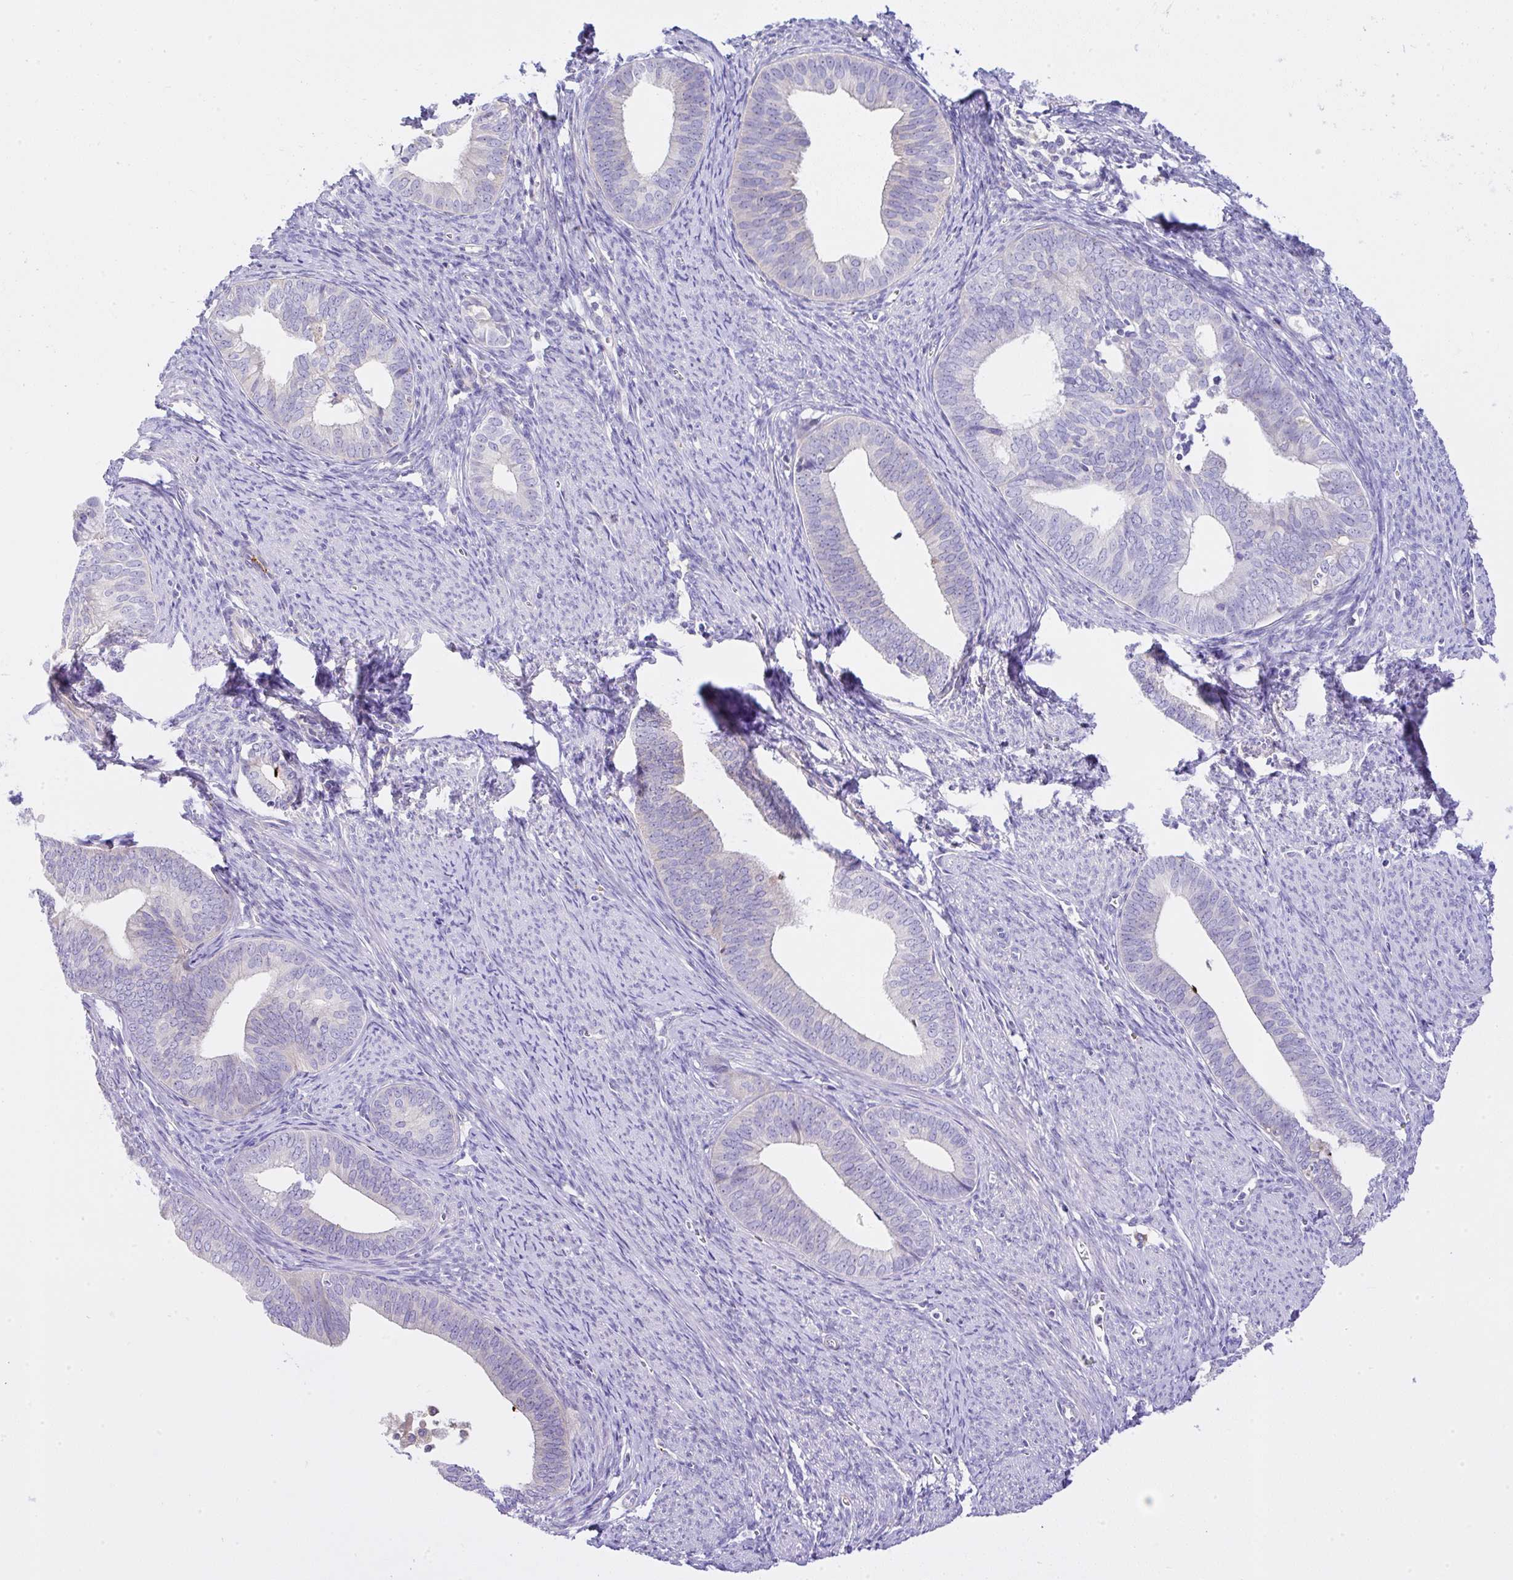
{"staining": {"intensity": "negative", "quantity": "none", "location": "none"}, "tissue": "endometrial cancer", "cell_type": "Tumor cells", "image_type": "cancer", "snomed": [{"axis": "morphology", "description": "Adenocarcinoma, NOS"}, {"axis": "topography", "description": "Endometrium"}], "caption": "The micrograph exhibits no significant expression in tumor cells of endometrial cancer. Nuclei are stained in blue.", "gene": "CCDC142", "patient": {"sex": "female", "age": 75}}